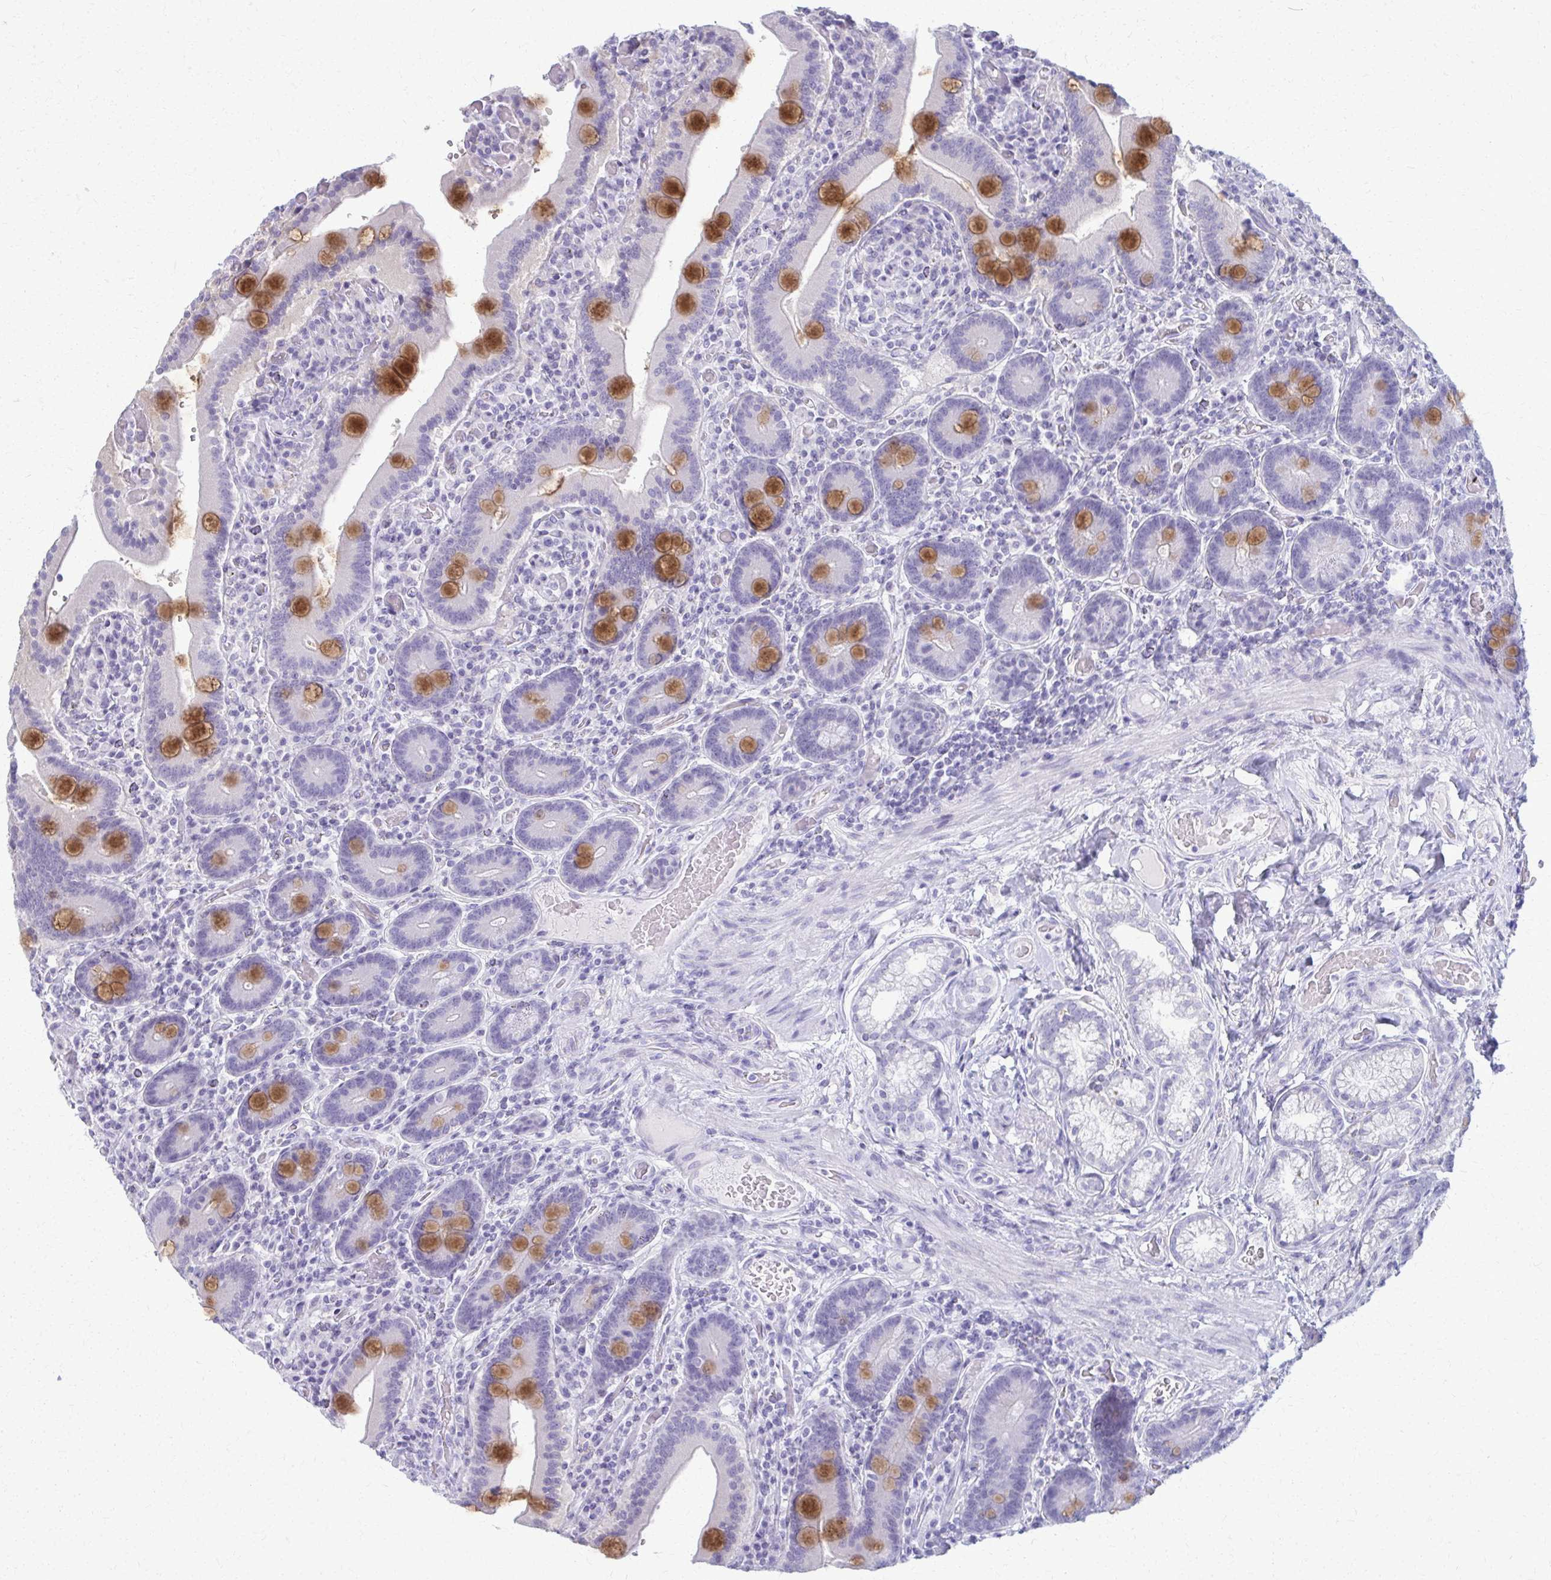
{"staining": {"intensity": "strong", "quantity": "<25%", "location": "cytoplasmic/membranous"}, "tissue": "duodenum", "cell_type": "Glandular cells", "image_type": "normal", "snomed": [{"axis": "morphology", "description": "Normal tissue, NOS"}, {"axis": "topography", "description": "Duodenum"}], "caption": "Immunohistochemistry image of normal human duodenum stained for a protein (brown), which exhibits medium levels of strong cytoplasmic/membranous staining in approximately <25% of glandular cells.", "gene": "ACSM2A", "patient": {"sex": "female", "age": 62}}